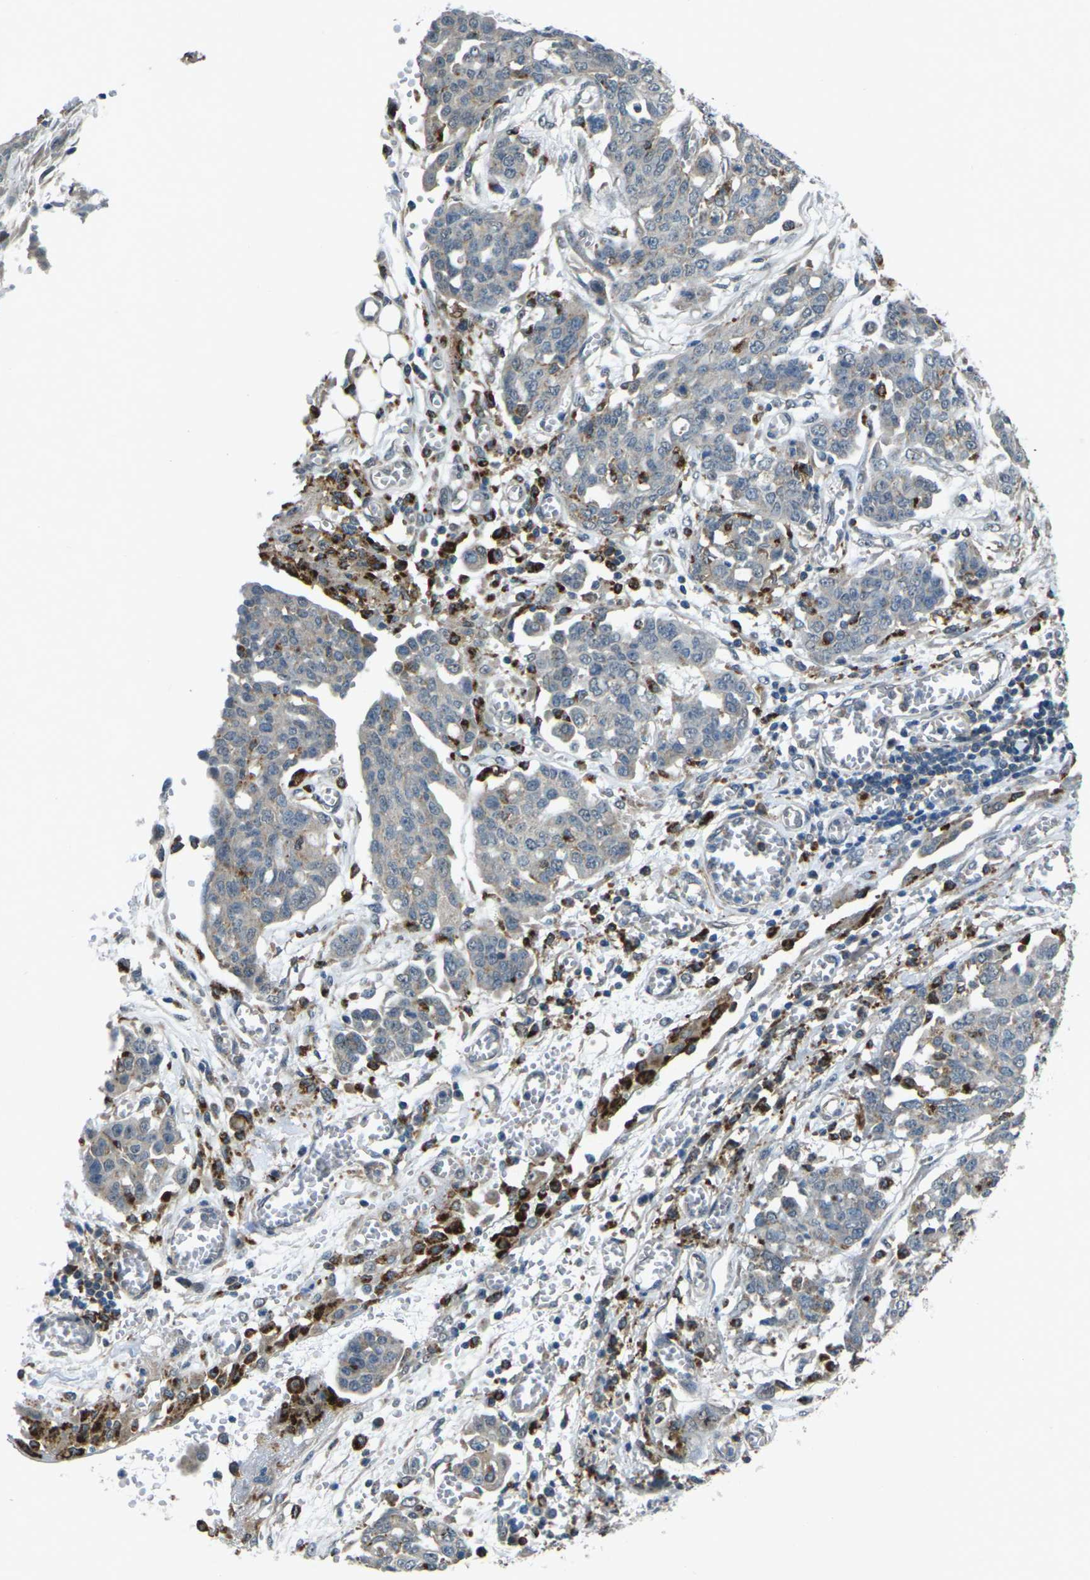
{"staining": {"intensity": "weak", "quantity": "<25%", "location": "cytoplasmic/membranous"}, "tissue": "ovarian cancer", "cell_type": "Tumor cells", "image_type": "cancer", "snomed": [{"axis": "morphology", "description": "Cystadenocarcinoma, serous, NOS"}, {"axis": "topography", "description": "Soft tissue"}, {"axis": "topography", "description": "Ovary"}], "caption": "There is no significant staining in tumor cells of ovarian cancer (serous cystadenocarcinoma).", "gene": "SLC31A2", "patient": {"sex": "female", "age": 57}}